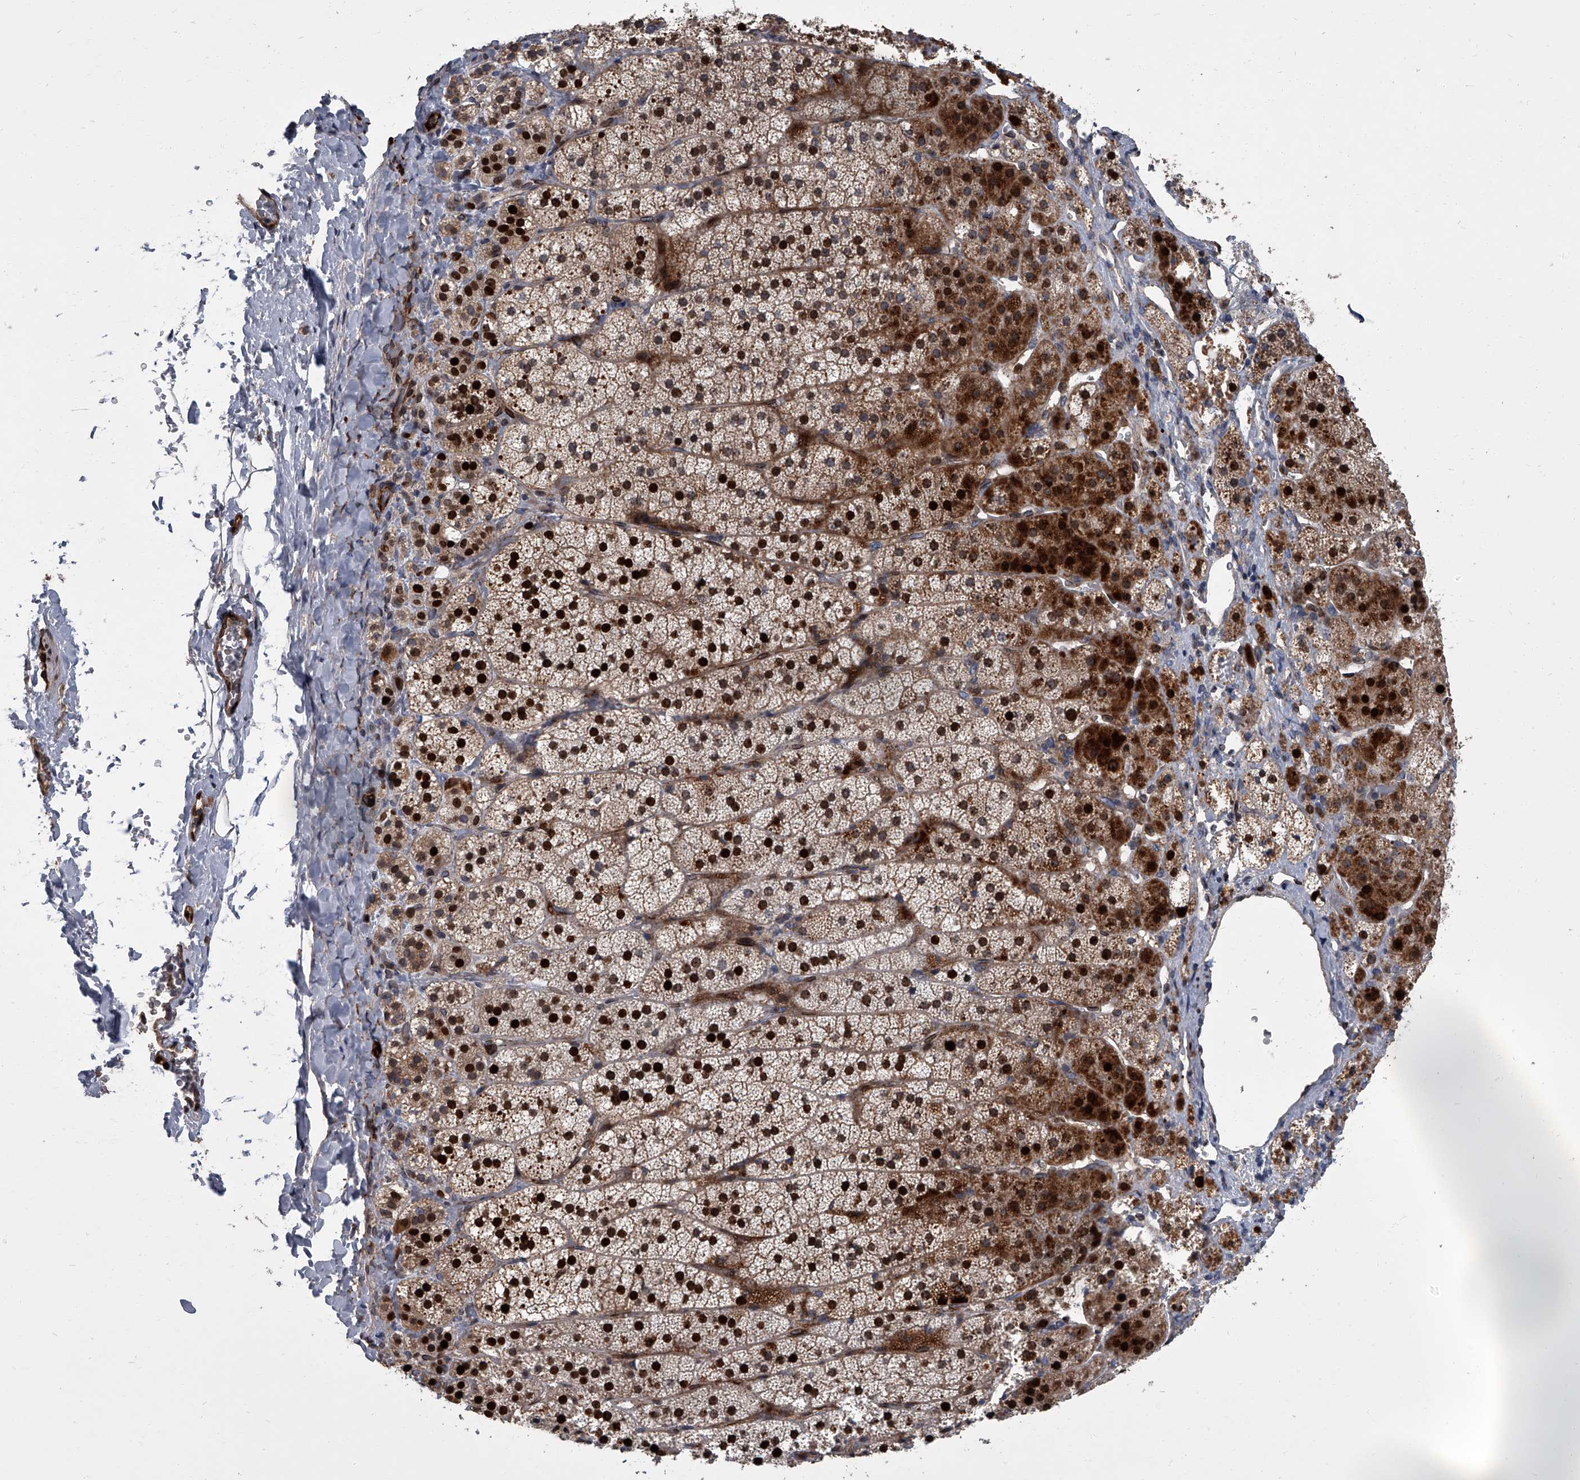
{"staining": {"intensity": "strong", "quantity": ">75%", "location": "cytoplasmic/membranous,nuclear"}, "tissue": "adrenal gland", "cell_type": "Glandular cells", "image_type": "normal", "snomed": [{"axis": "morphology", "description": "Normal tissue, NOS"}, {"axis": "topography", "description": "Adrenal gland"}], "caption": "Brown immunohistochemical staining in normal human adrenal gland shows strong cytoplasmic/membranous,nuclear staining in about >75% of glandular cells.", "gene": "LRRC8C", "patient": {"sex": "female", "age": 44}}